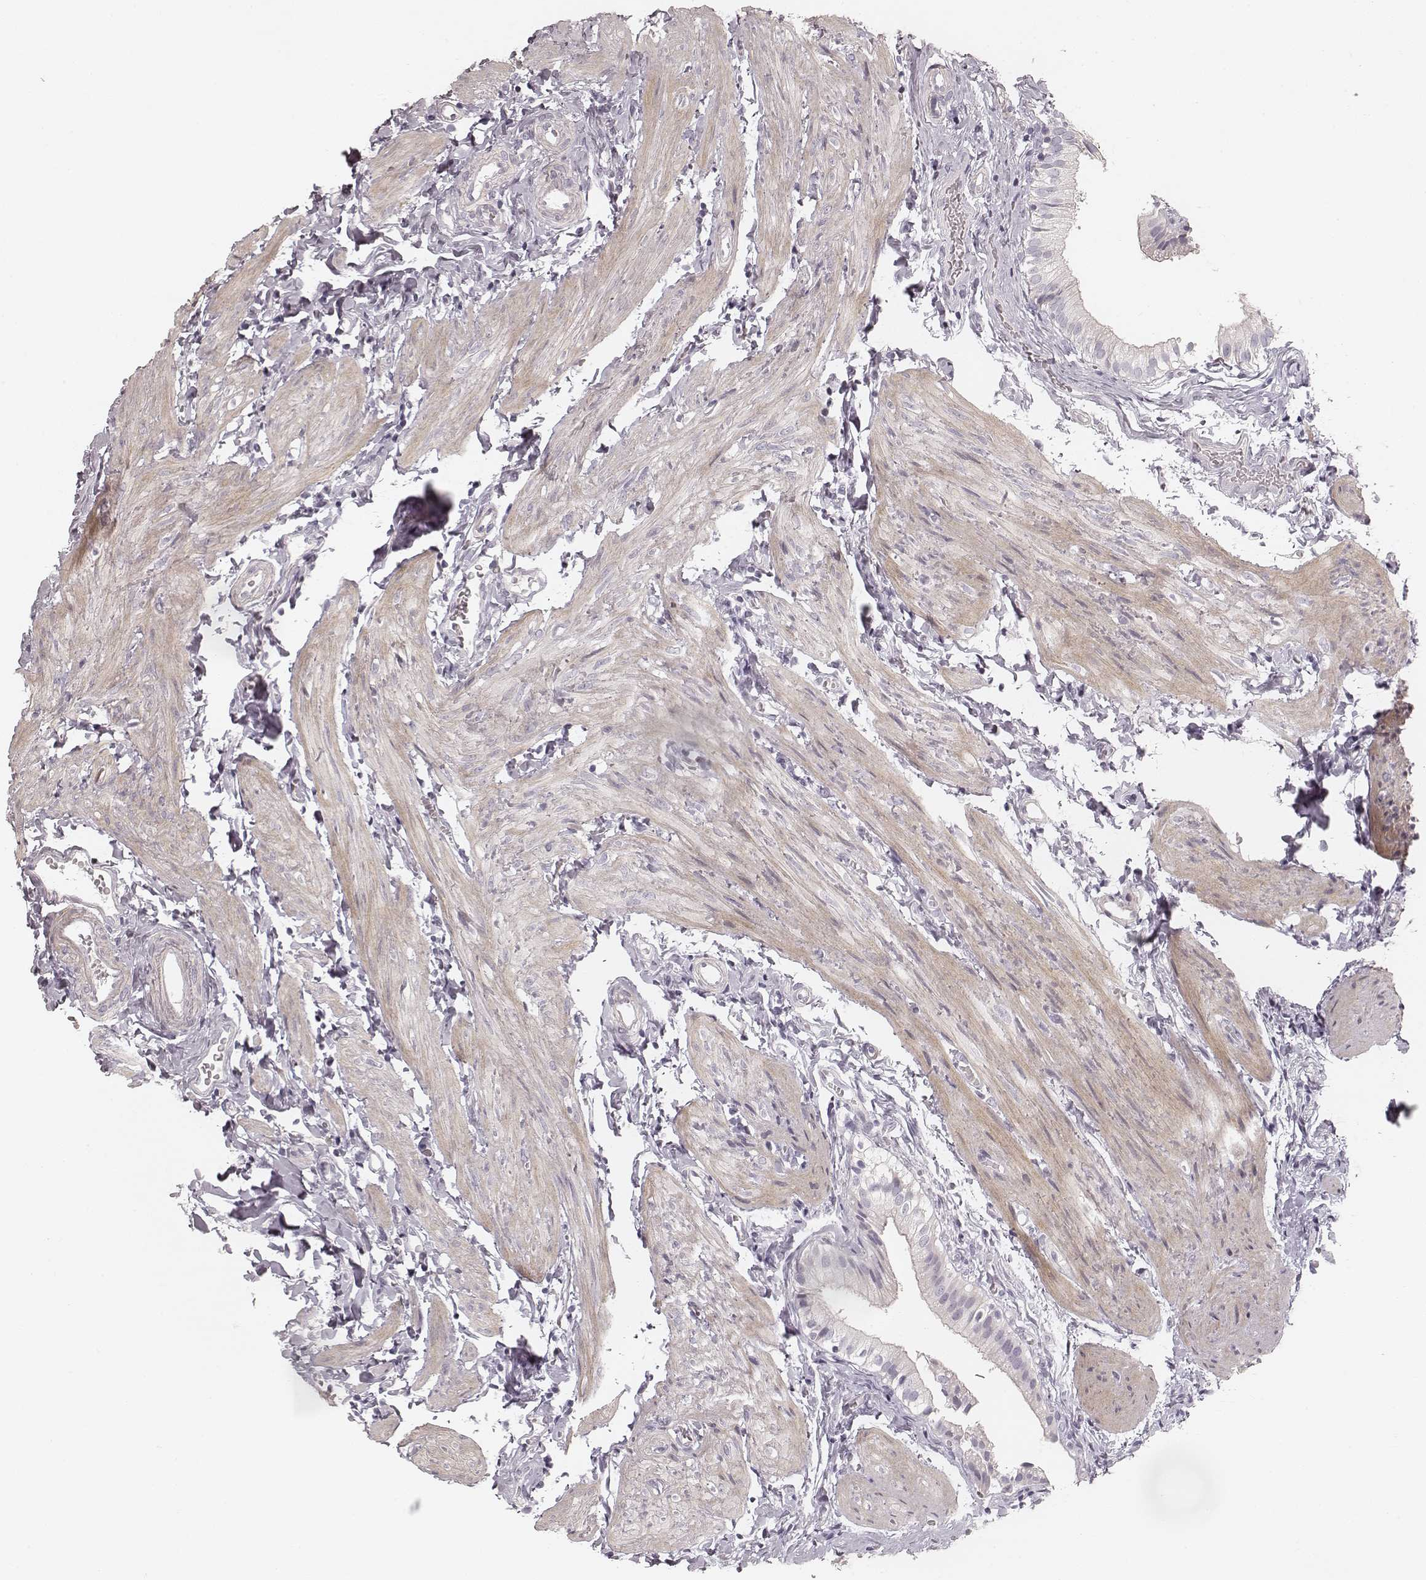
{"staining": {"intensity": "negative", "quantity": "none", "location": "none"}, "tissue": "gallbladder", "cell_type": "Glandular cells", "image_type": "normal", "snomed": [{"axis": "morphology", "description": "Normal tissue, NOS"}, {"axis": "topography", "description": "Gallbladder"}], "caption": "An IHC histopathology image of unremarkable gallbladder is shown. There is no staining in glandular cells of gallbladder. The staining was performed using DAB to visualize the protein expression in brown, while the nuclei were stained in blue with hematoxylin (Magnification: 20x).", "gene": "SPATA24", "patient": {"sex": "female", "age": 47}}